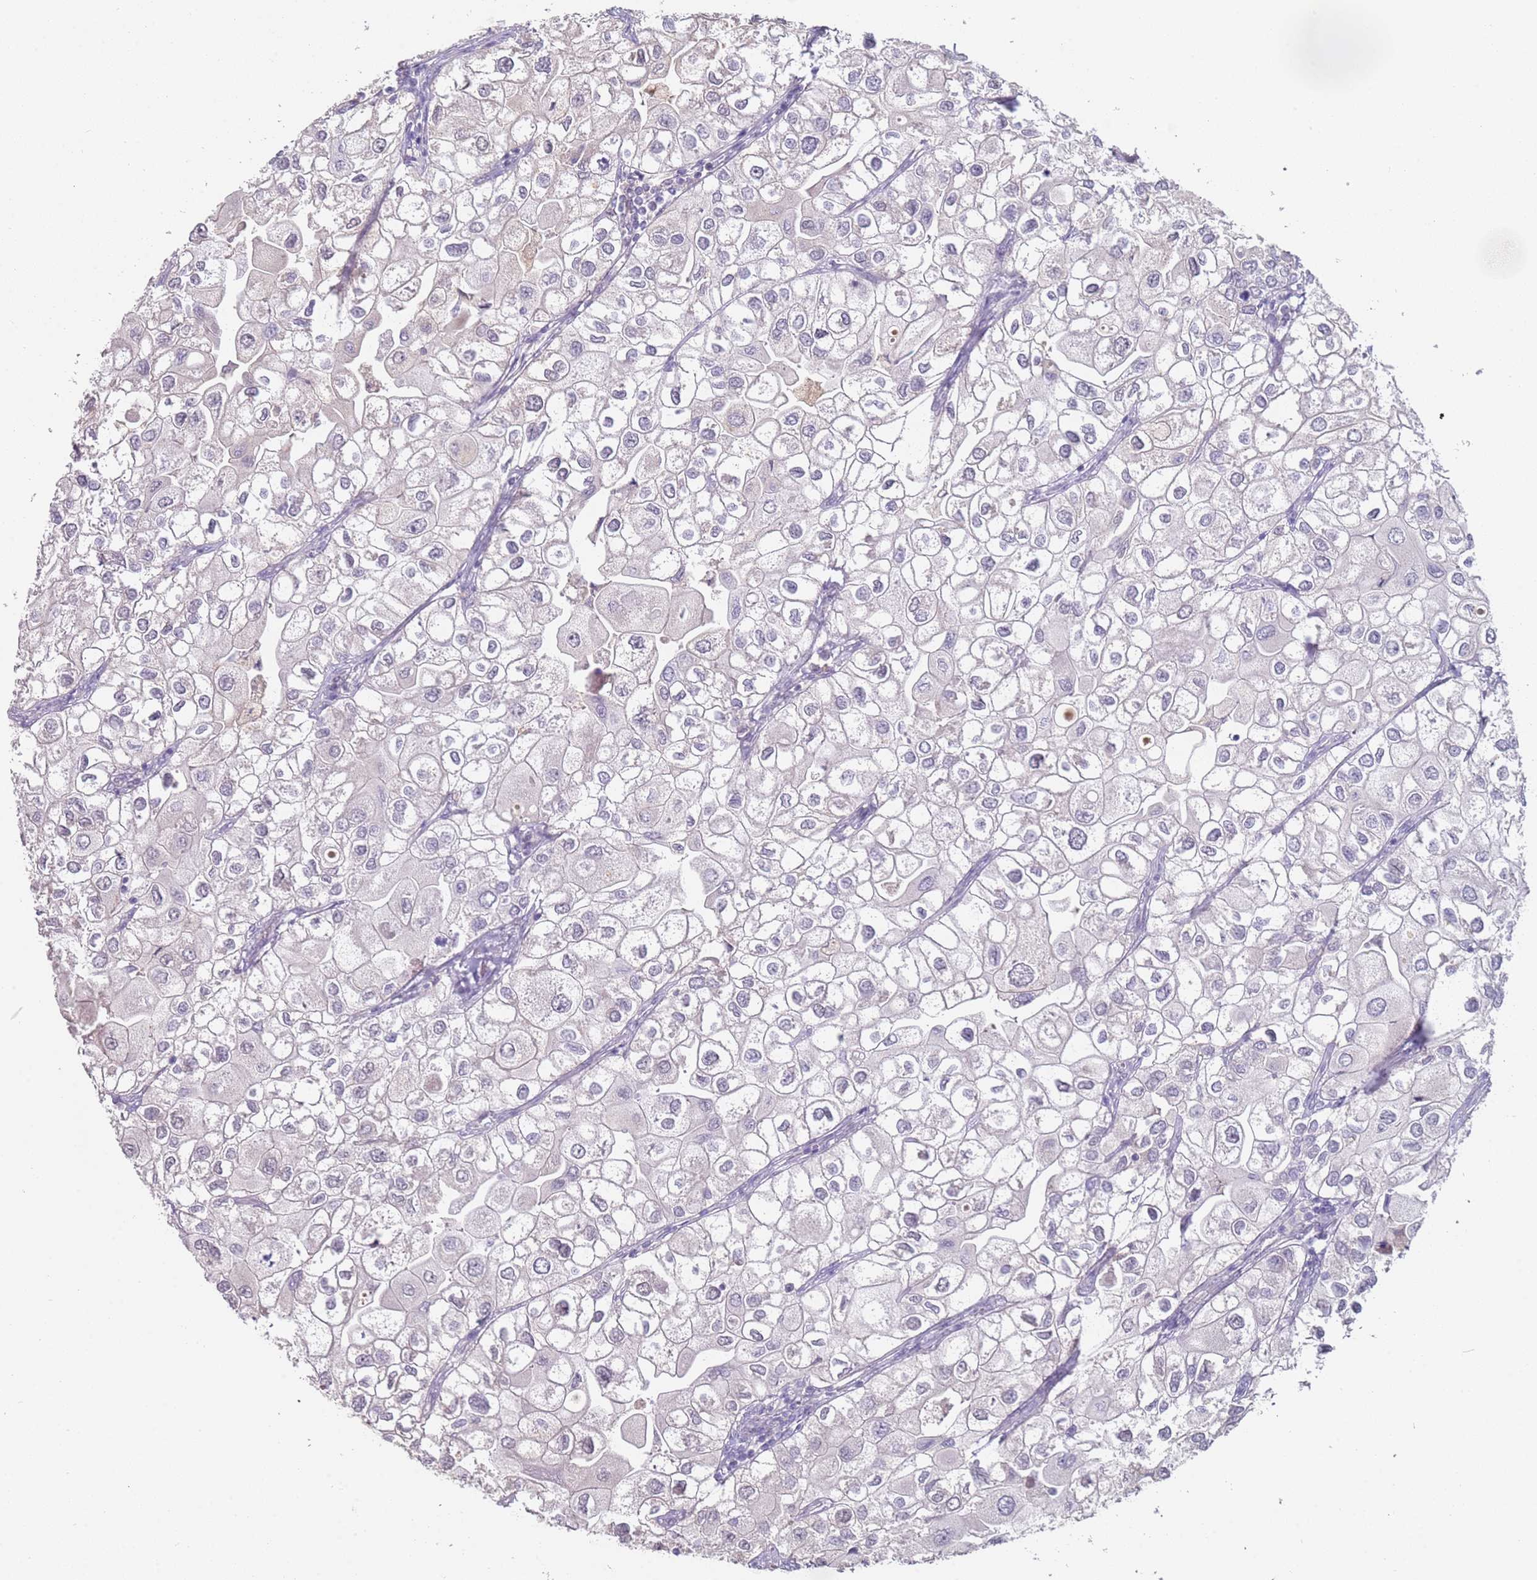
{"staining": {"intensity": "negative", "quantity": "none", "location": "none"}, "tissue": "urothelial cancer", "cell_type": "Tumor cells", "image_type": "cancer", "snomed": [{"axis": "morphology", "description": "Urothelial carcinoma, High grade"}, {"axis": "topography", "description": "Urinary bladder"}], "caption": "The image exhibits no staining of tumor cells in urothelial cancer.", "gene": "WDR93", "patient": {"sex": "male", "age": 64}}